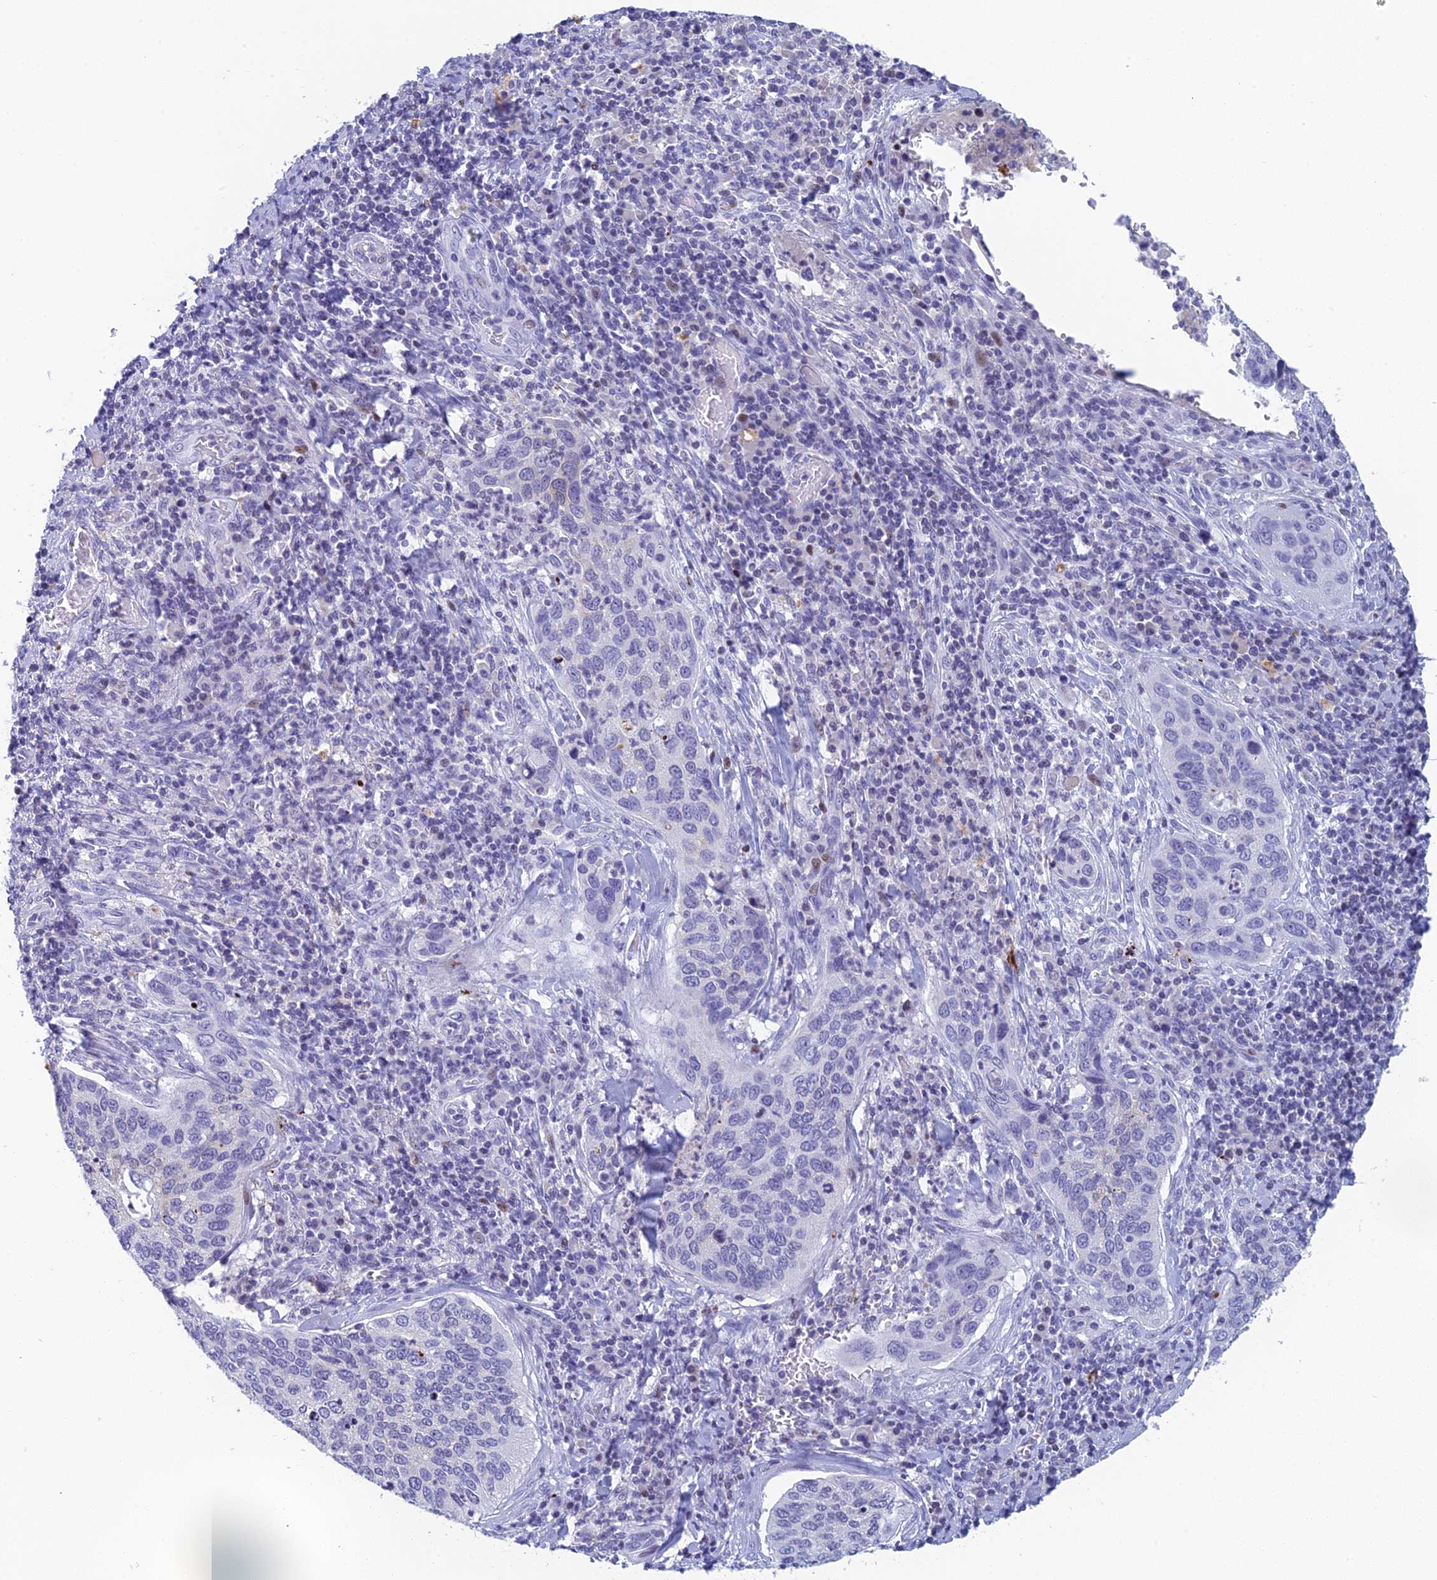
{"staining": {"intensity": "negative", "quantity": "none", "location": "none"}, "tissue": "cervical cancer", "cell_type": "Tumor cells", "image_type": "cancer", "snomed": [{"axis": "morphology", "description": "Squamous cell carcinoma, NOS"}, {"axis": "topography", "description": "Cervix"}], "caption": "DAB (3,3'-diaminobenzidine) immunohistochemical staining of human squamous cell carcinoma (cervical) demonstrates no significant positivity in tumor cells.", "gene": "REXO5", "patient": {"sex": "female", "age": 53}}